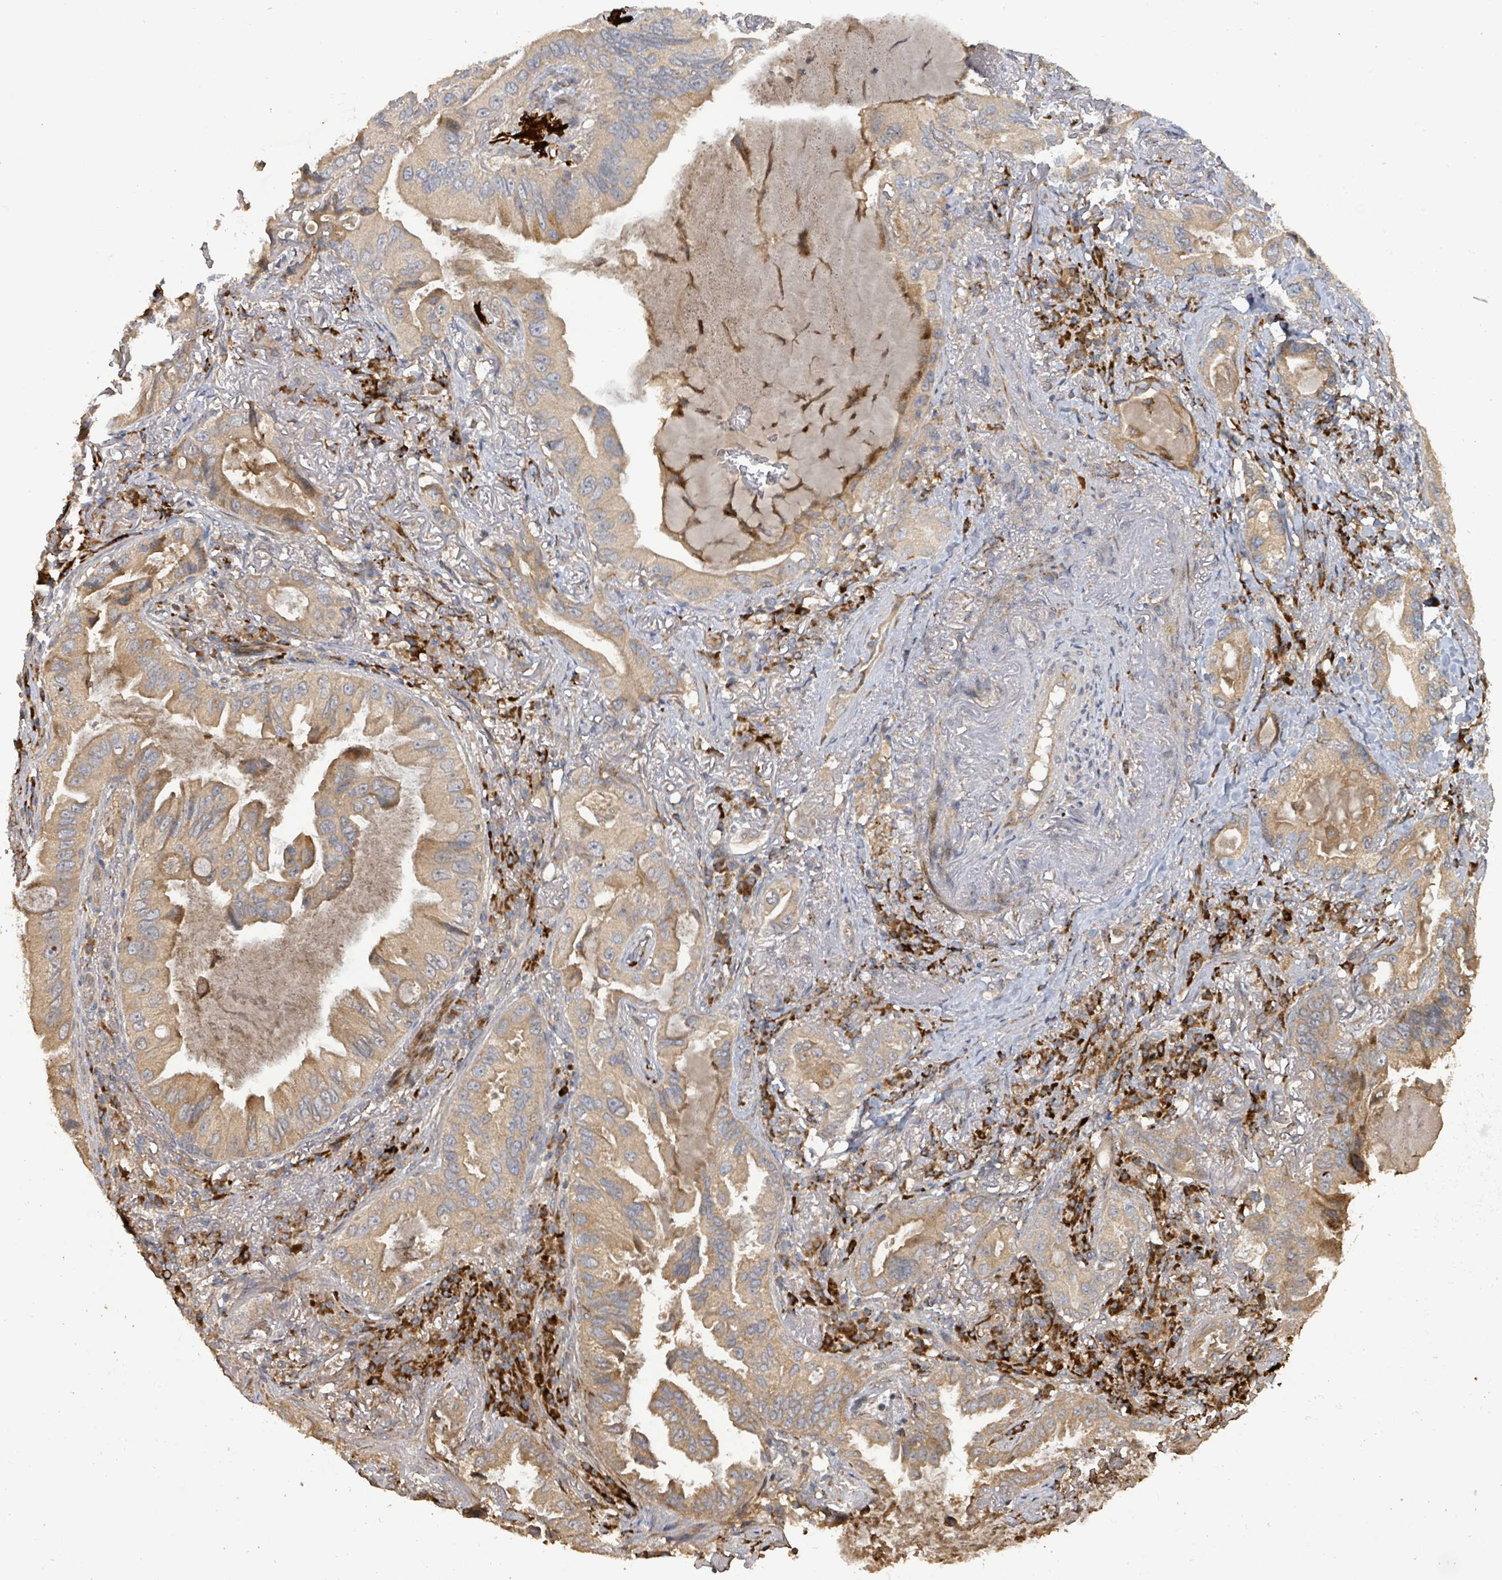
{"staining": {"intensity": "moderate", "quantity": ">75%", "location": "cytoplasmic/membranous"}, "tissue": "lung cancer", "cell_type": "Tumor cells", "image_type": "cancer", "snomed": [{"axis": "morphology", "description": "Adenocarcinoma, NOS"}, {"axis": "topography", "description": "Lung"}], "caption": "Immunohistochemistry (IHC) image of neoplastic tissue: human adenocarcinoma (lung) stained using IHC displays medium levels of moderate protein expression localized specifically in the cytoplasmic/membranous of tumor cells, appearing as a cytoplasmic/membranous brown color.", "gene": "STARD4", "patient": {"sex": "female", "age": 69}}